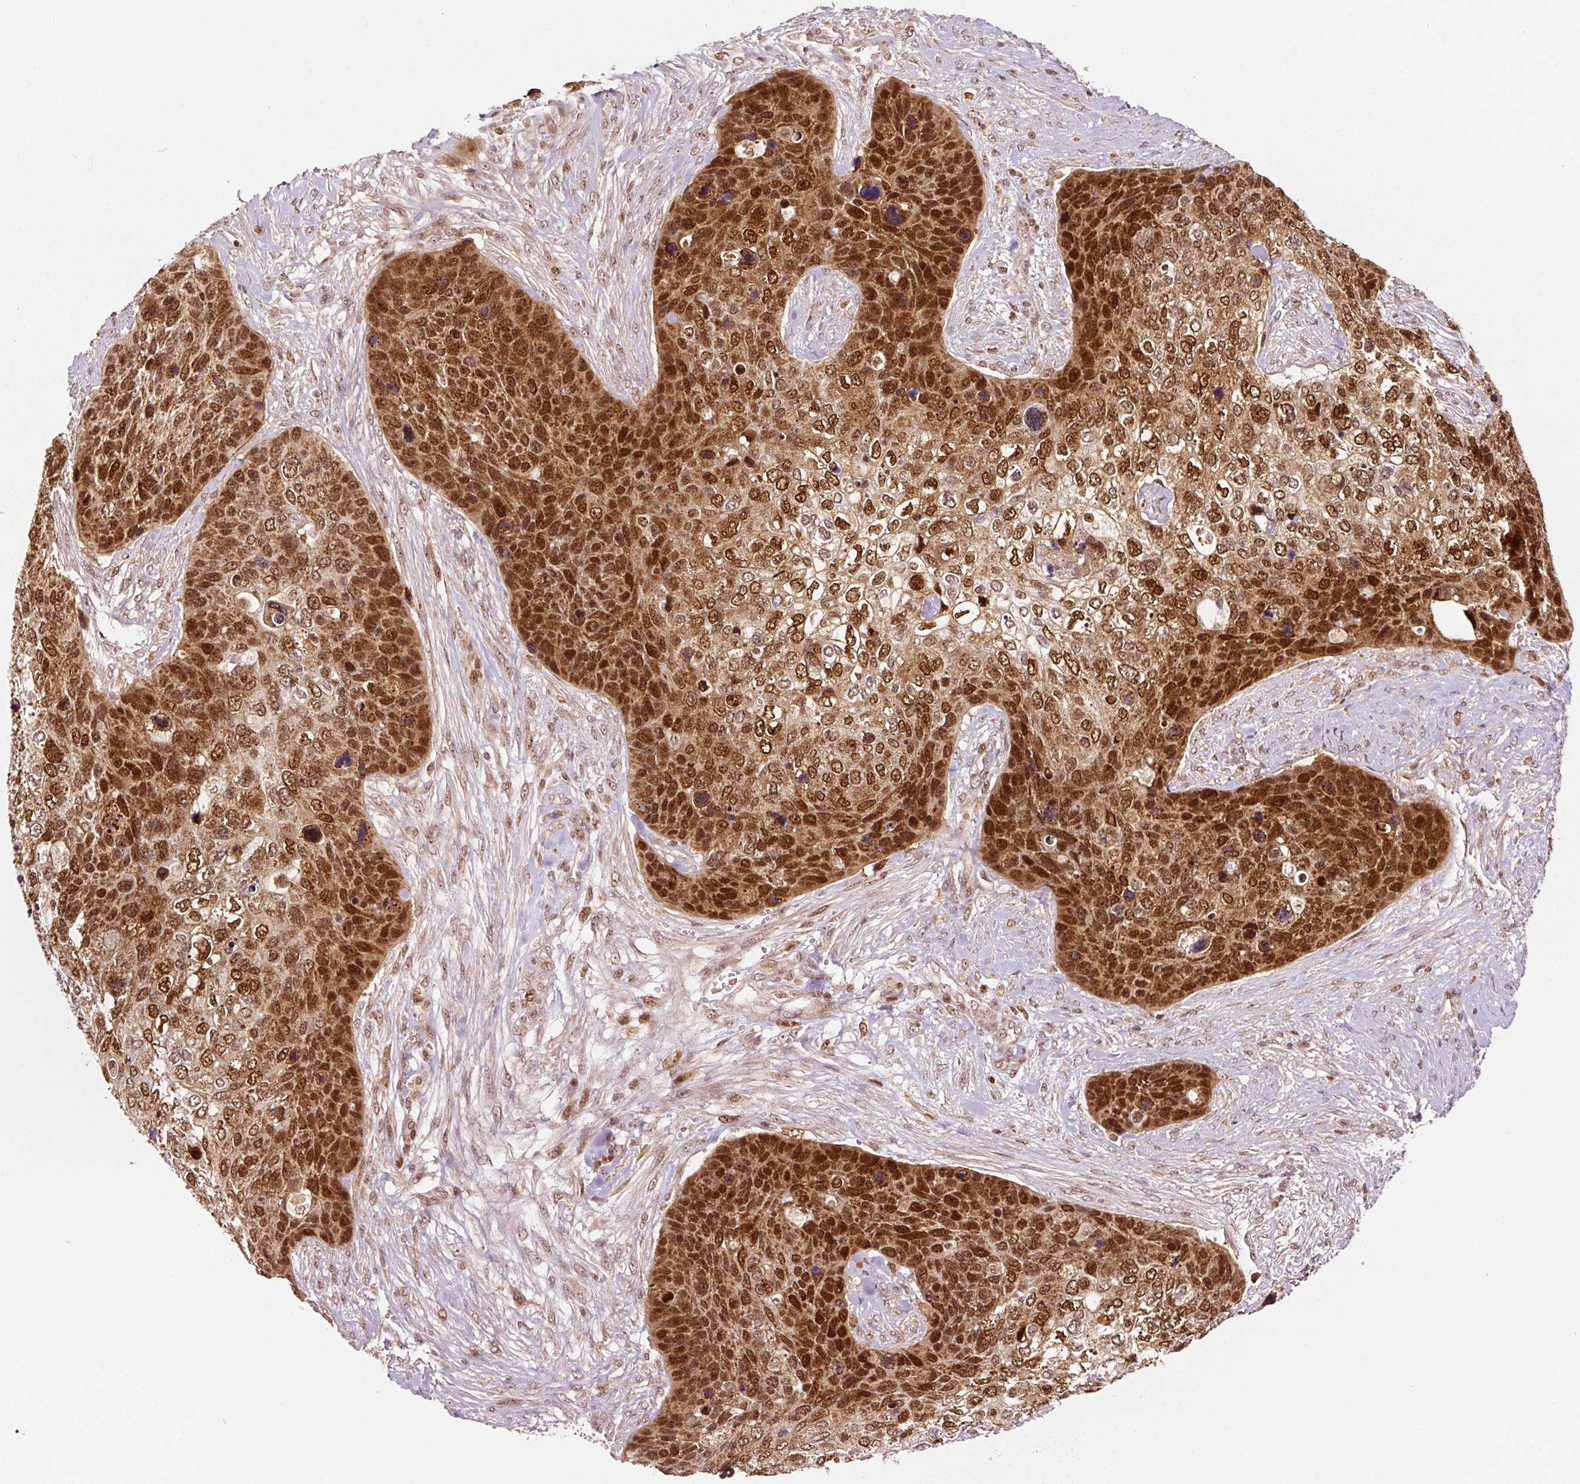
{"staining": {"intensity": "strong", "quantity": ">75%", "location": "nuclear"}, "tissue": "skin cancer", "cell_type": "Tumor cells", "image_type": "cancer", "snomed": [{"axis": "morphology", "description": "Basal cell carcinoma"}, {"axis": "topography", "description": "Skin"}], "caption": "Immunohistochemistry (IHC) of human skin cancer shows high levels of strong nuclear expression in approximately >75% of tumor cells. The staining was performed using DAB to visualize the protein expression in brown, while the nuclei were stained in blue with hematoxylin (Magnification: 20x).", "gene": "RFC4", "patient": {"sex": "female", "age": 74}}